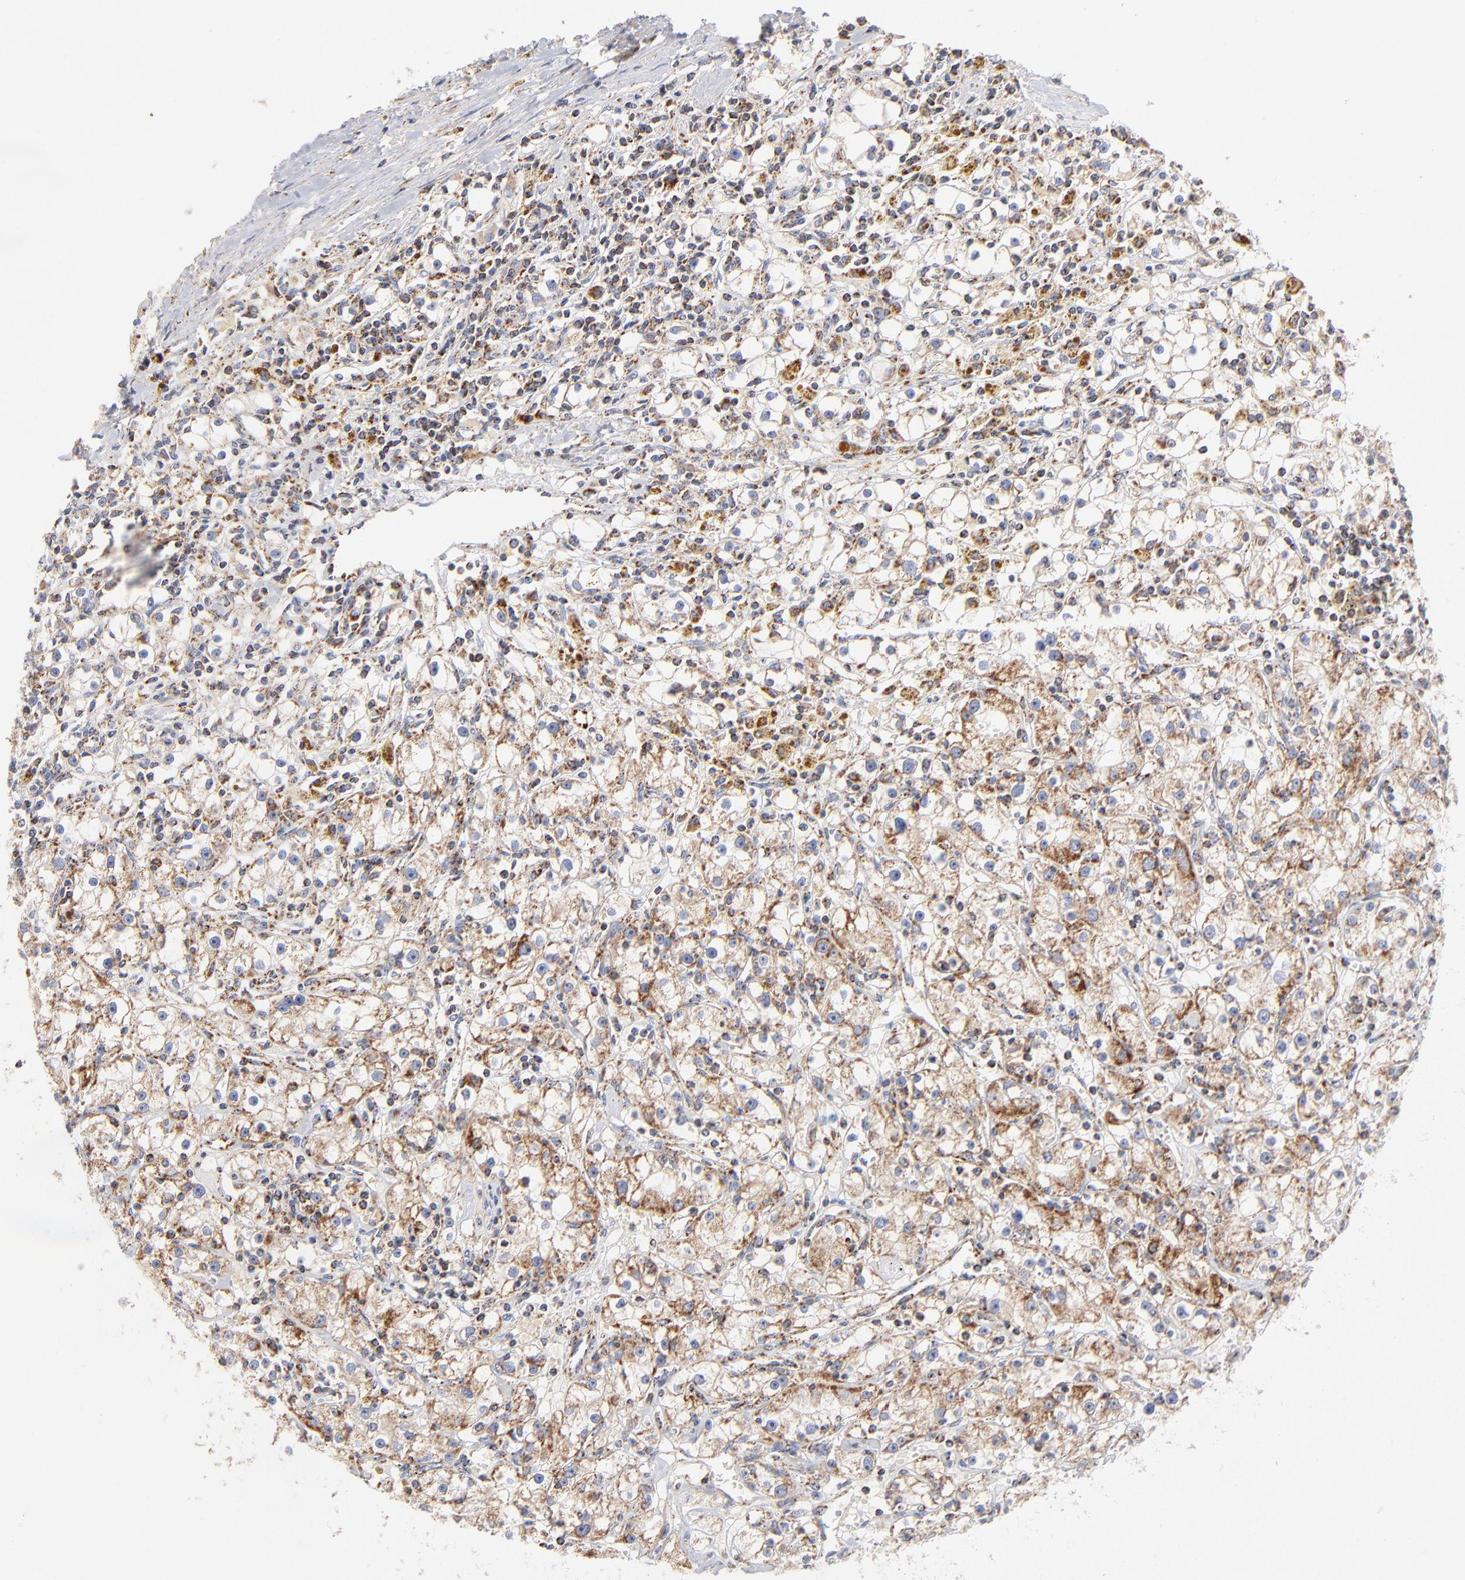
{"staining": {"intensity": "weak", "quantity": ">75%", "location": "cytoplasmic/membranous"}, "tissue": "renal cancer", "cell_type": "Tumor cells", "image_type": "cancer", "snomed": [{"axis": "morphology", "description": "Adenocarcinoma, NOS"}, {"axis": "topography", "description": "Kidney"}], "caption": "About >75% of tumor cells in human renal adenocarcinoma display weak cytoplasmic/membranous protein expression as visualized by brown immunohistochemical staining.", "gene": "DLAT", "patient": {"sex": "male", "age": 56}}